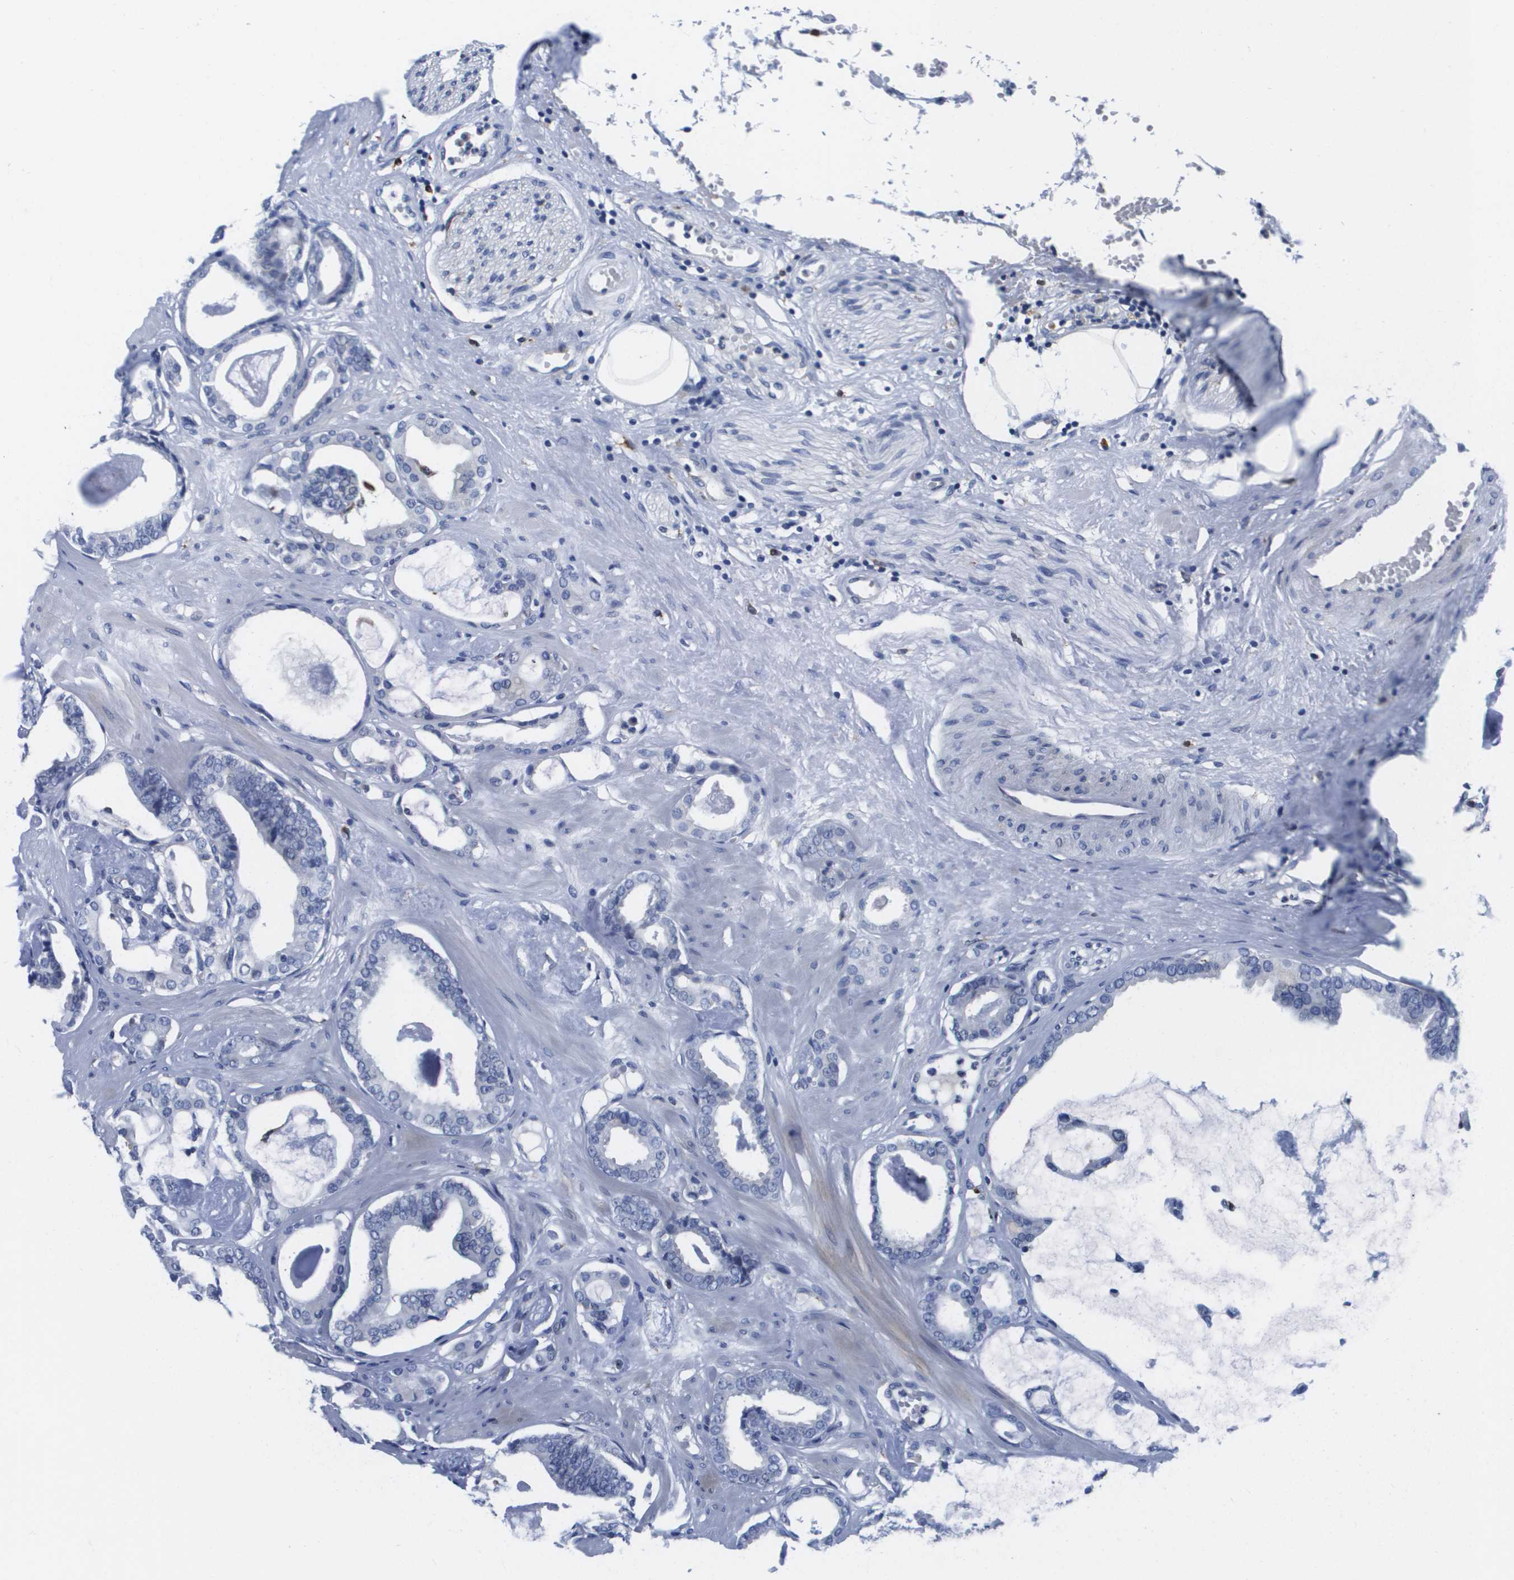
{"staining": {"intensity": "negative", "quantity": "none", "location": "none"}, "tissue": "prostate cancer", "cell_type": "Tumor cells", "image_type": "cancer", "snomed": [{"axis": "morphology", "description": "Adenocarcinoma, Low grade"}, {"axis": "topography", "description": "Prostate"}], "caption": "IHC micrograph of neoplastic tissue: human prostate cancer stained with DAB shows no significant protein expression in tumor cells.", "gene": "HMOX1", "patient": {"sex": "male", "age": 53}}